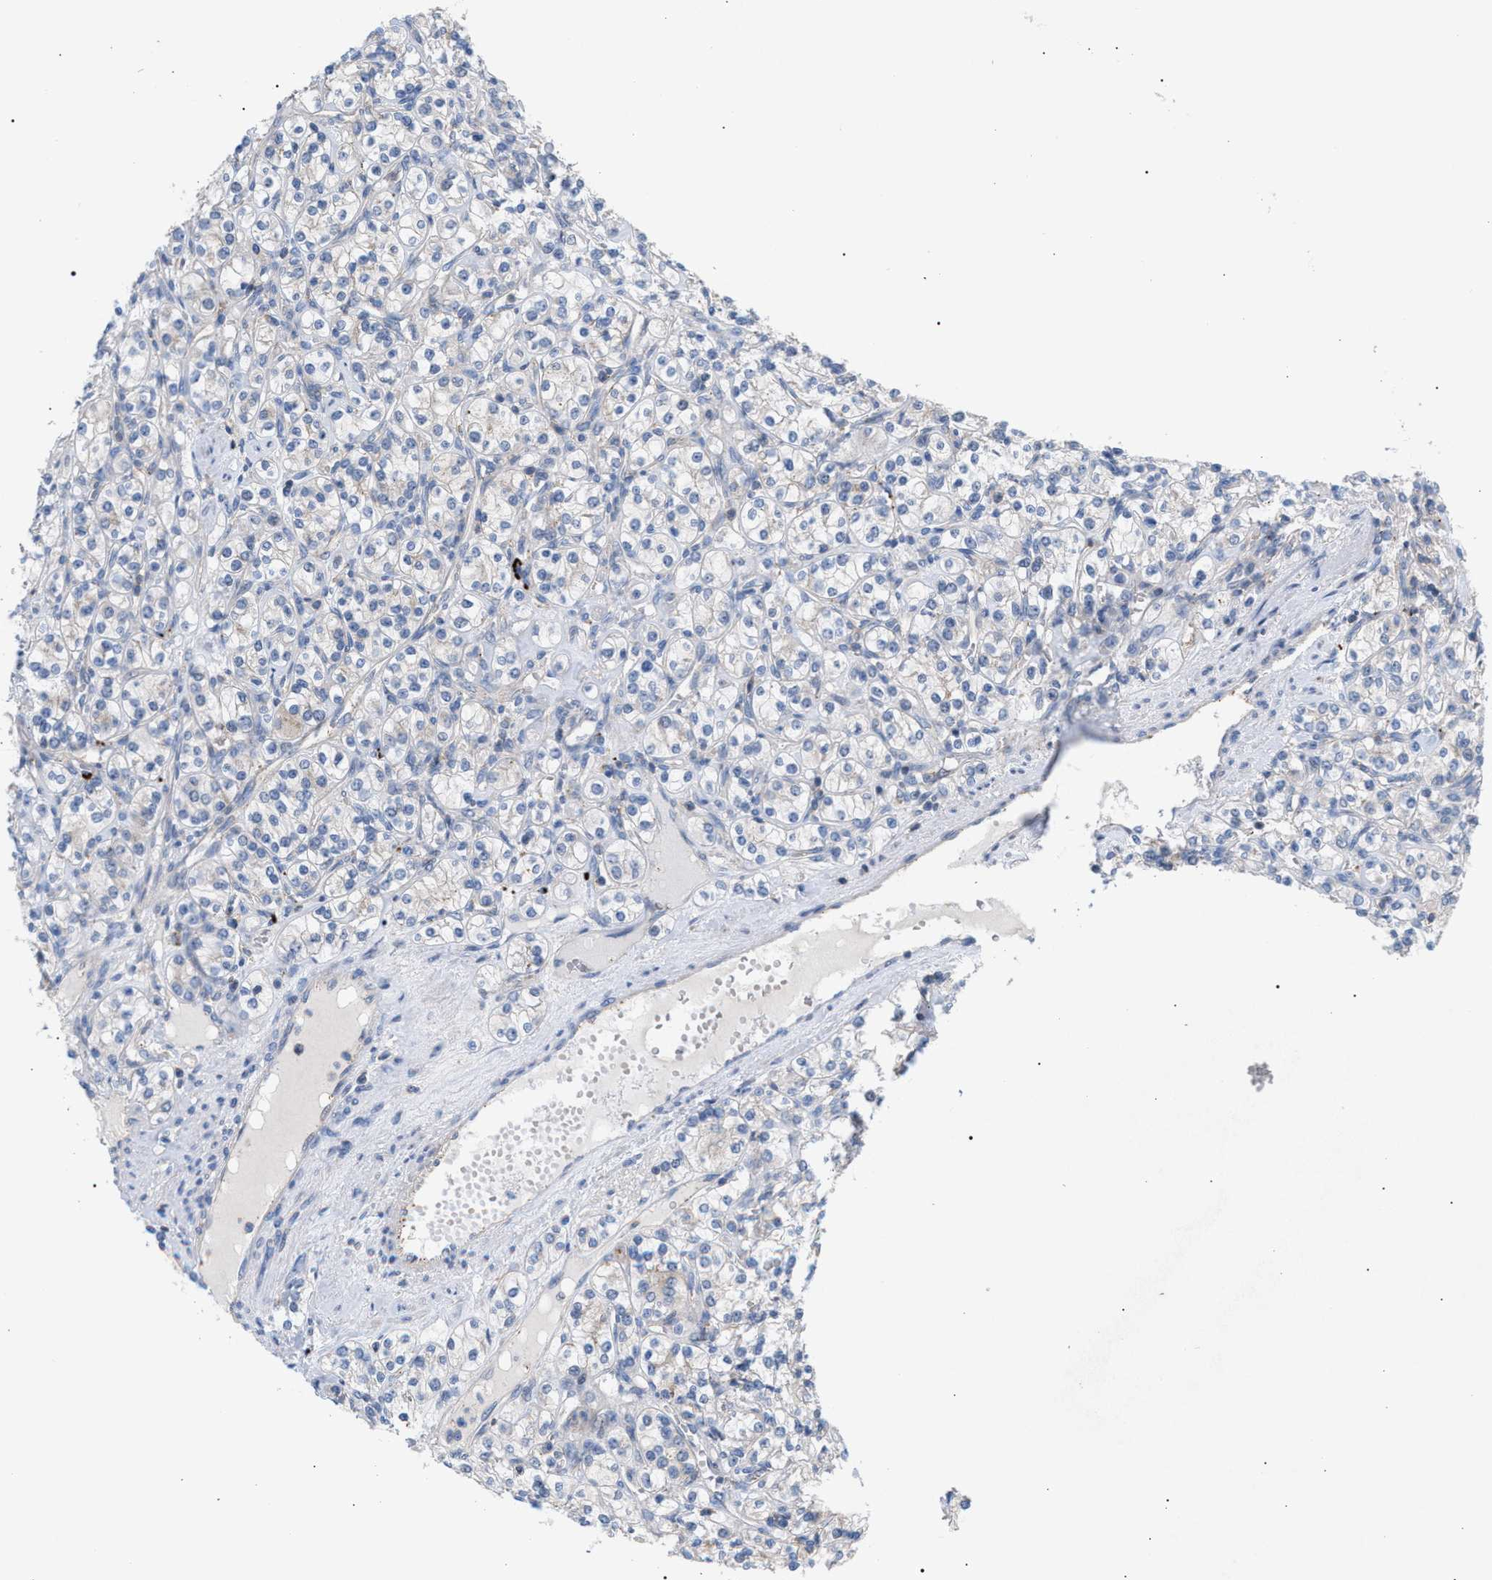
{"staining": {"intensity": "negative", "quantity": "none", "location": "none"}, "tissue": "renal cancer", "cell_type": "Tumor cells", "image_type": "cancer", "snomed": [{"axis": "morphology", "description": "Adenocarcinoma, NOS"}, {"axis": "topography", "description": "Kidney"}], "caption": "This is a image of immunohistochemistry (IHC) staining of renal adenocarcinoma, which shows no expression in tumor cells.", "gene": "MBTD1", "patient": {"sex": "male", "age": 77}}